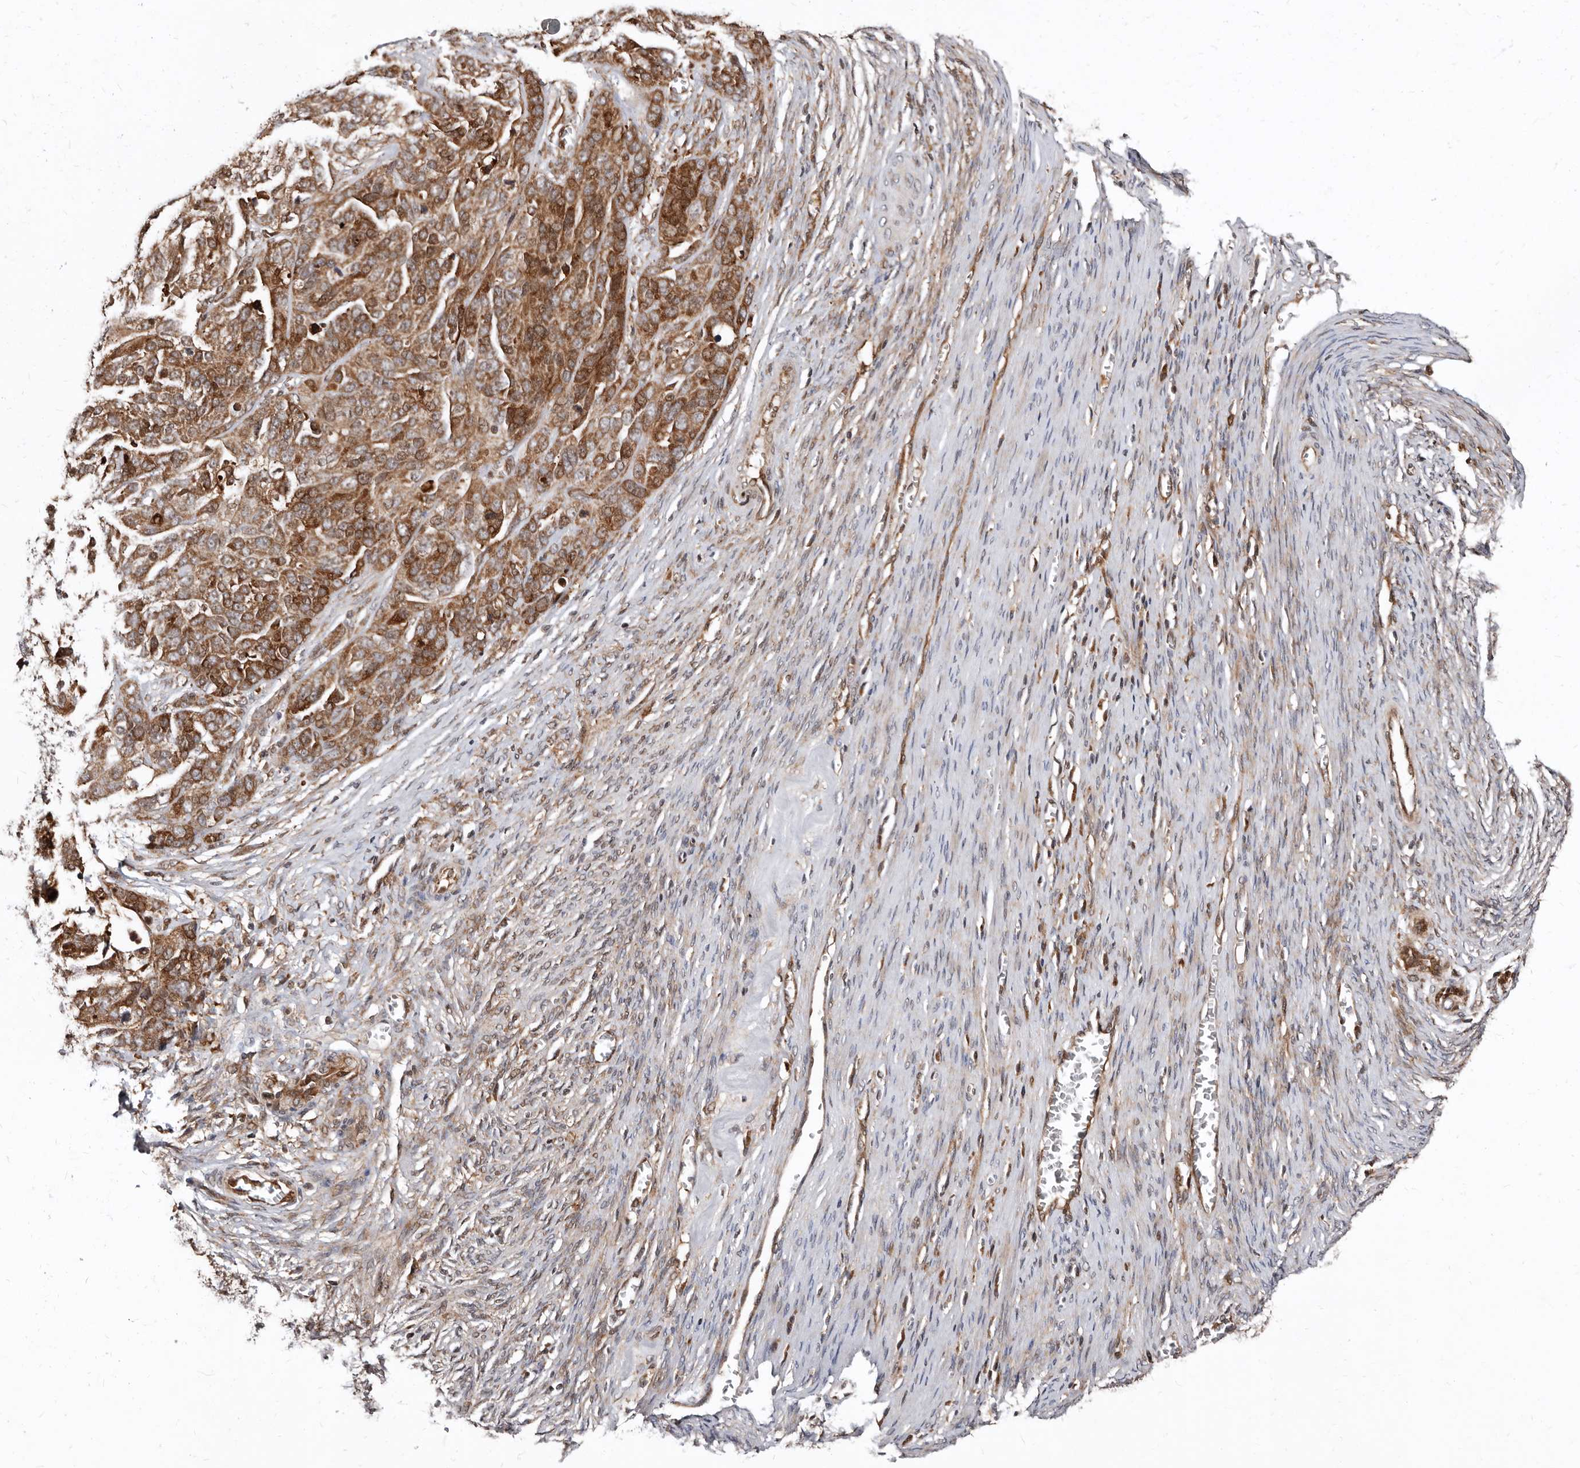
{"staining": {"intensity": "moderate", "quantity": ">75%", "location": "cytoplasmic/membranous"}, "tissue": "ovarian cancer", "cell_type": "Tumor cells", "image_type": "cancer", "snomed": [{"axis": "morphology", "description": "Cystadenocarcinoma, serous, NOS"}, {"axis": "topography", "description": "Ovary"}], "caption": "A photomicrograph showing moderate cytoplasmic/membranous positivity in about >75% of tumor cells in ovarian cancer, as visualized by brown immunohistochemical staining.", "gene": "WEE2", "patient": {"sex": "female", "age": 44}}